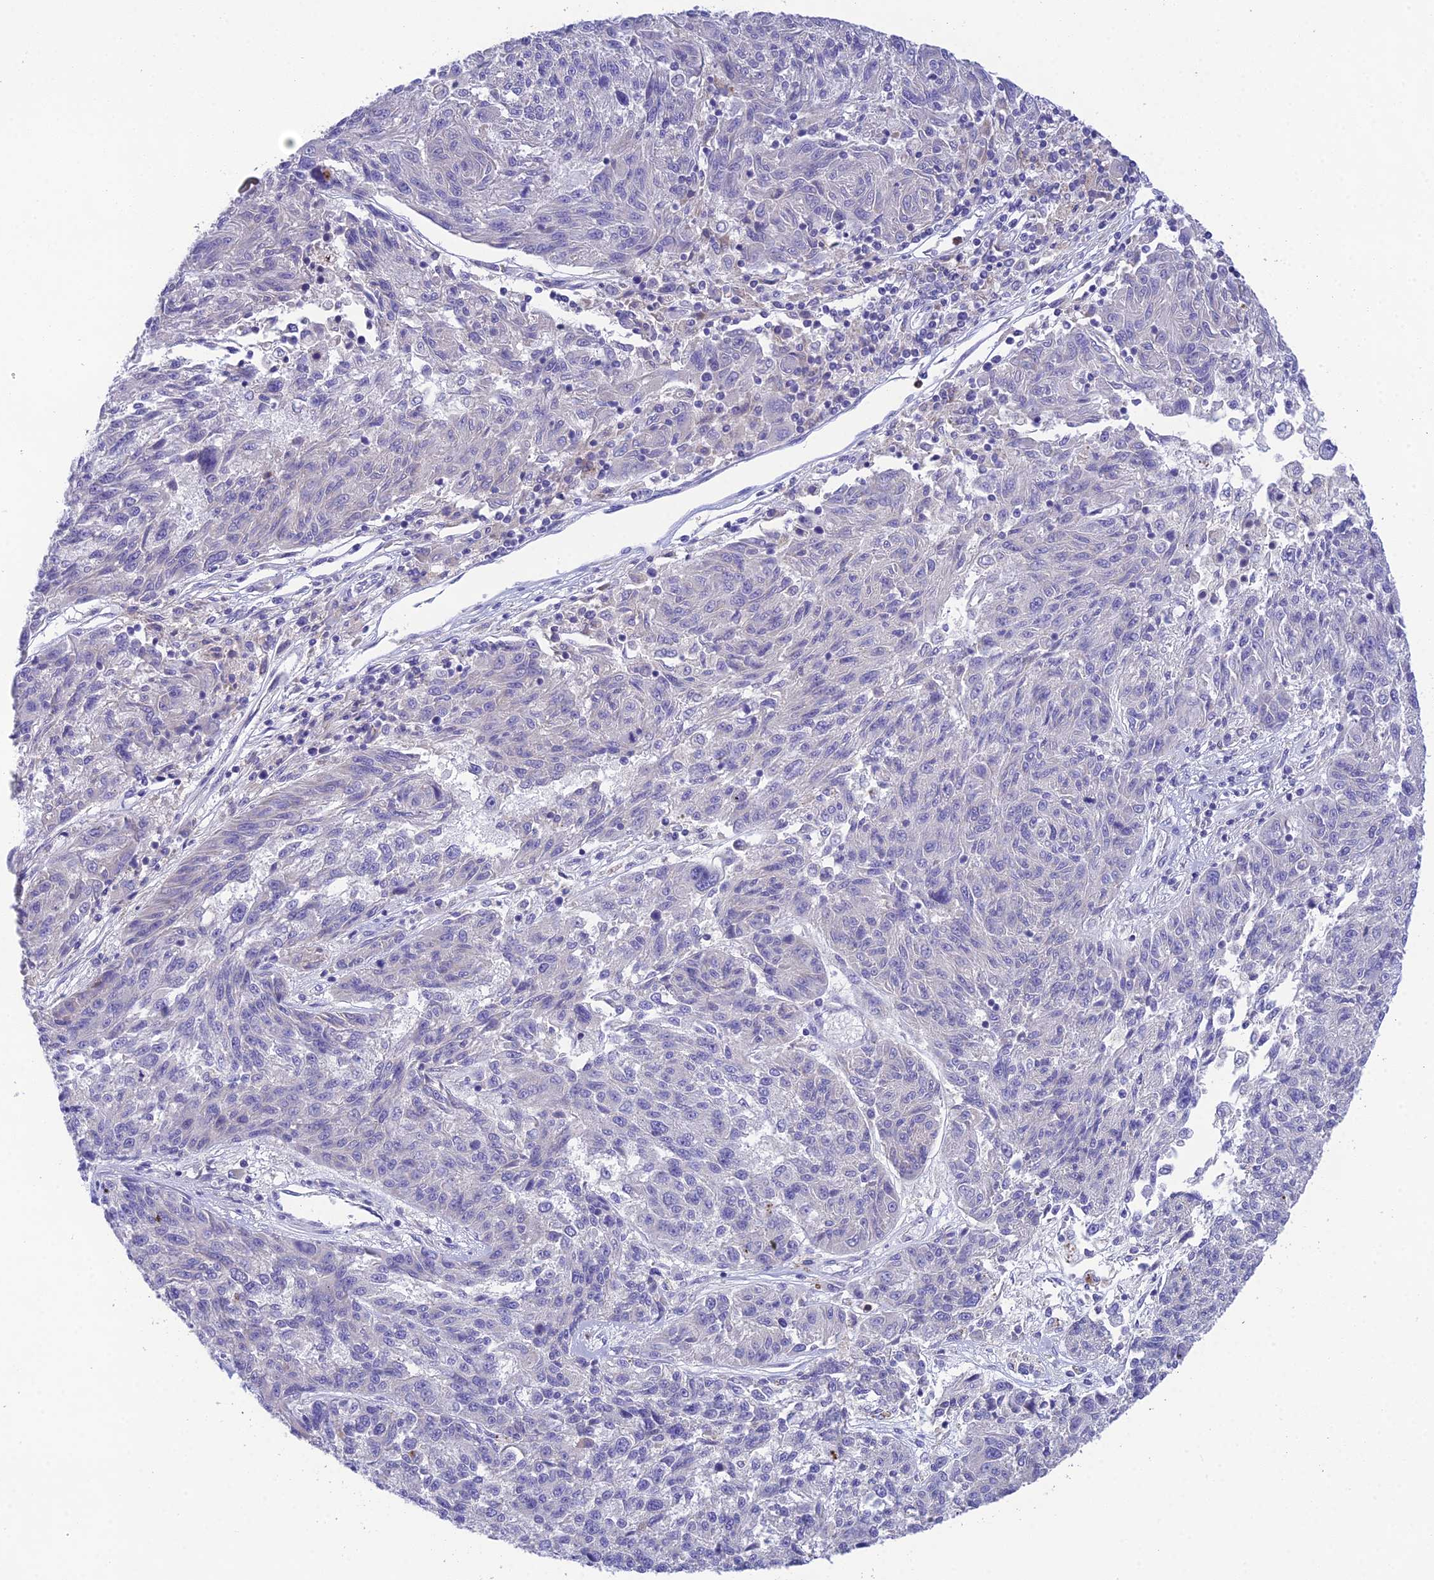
{"staining": {"intensity": "negative", "quantity": "none", "location": "none"}, "tissue": "melanoma", "cell_type": "Tumor cells", "image_type": "cancer", "snomed": [{"axis": "morphology", "description": "Malignant melanoma, NOS"}, {"axis": "topography", "description": "Skin"}], "caption": "DAB (3,3'-diaminobenzidine) immunohistochemical staining of human melanoma demonstrates no significant staining in tumor cells.", "gene": "KIAA0408", "patient": {"sex": "male", "age": 53}}